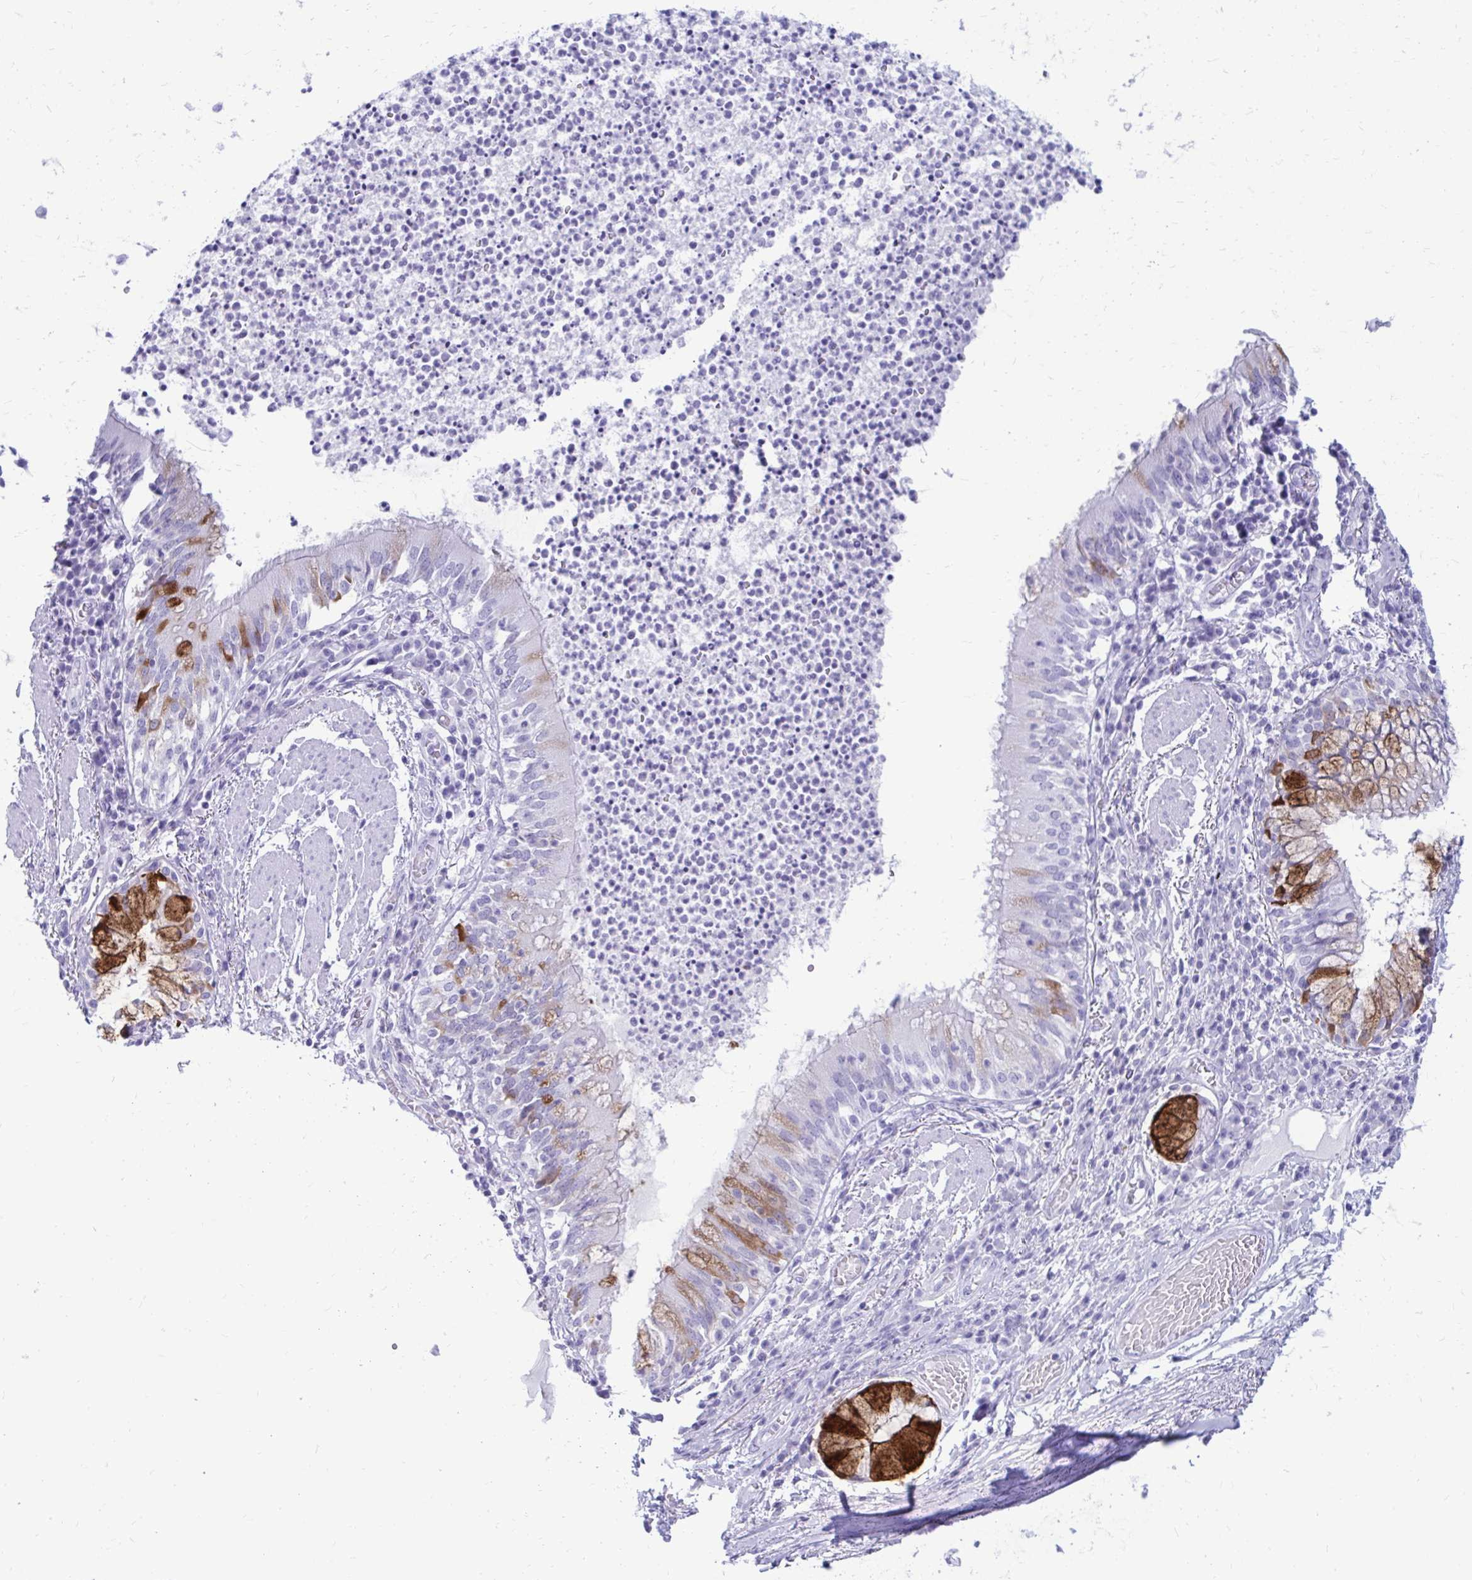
{"staining": {"intensity": "strong", "quantity": "<25%", "location": "cytoplasmic/membranous"}, "tissue": "bronchus", "cell_type": "Respiratory epithelial cells", "image_type": "normal", "snomed": [{"axis": "morphology", "description": "Normal tissue, NOS"}, {"axis": "topography", "description": "Lymph node"}, {"axis": "topography", "description": "Bronchus"}], "caption": "Immunohistochemical staining of unremarkable human bronchus displays strong cytoplasmic/membranous protein positivity in about <25% of respiratory epithelial cells. (Stains: DAB (3,3'-diaminobenzidine) in brown, nuclei in blue, Microscopy: brightfield microscopy at high magnification).", "gene": "OR10R2", "patient": {"sex": "male", "age": 56}}